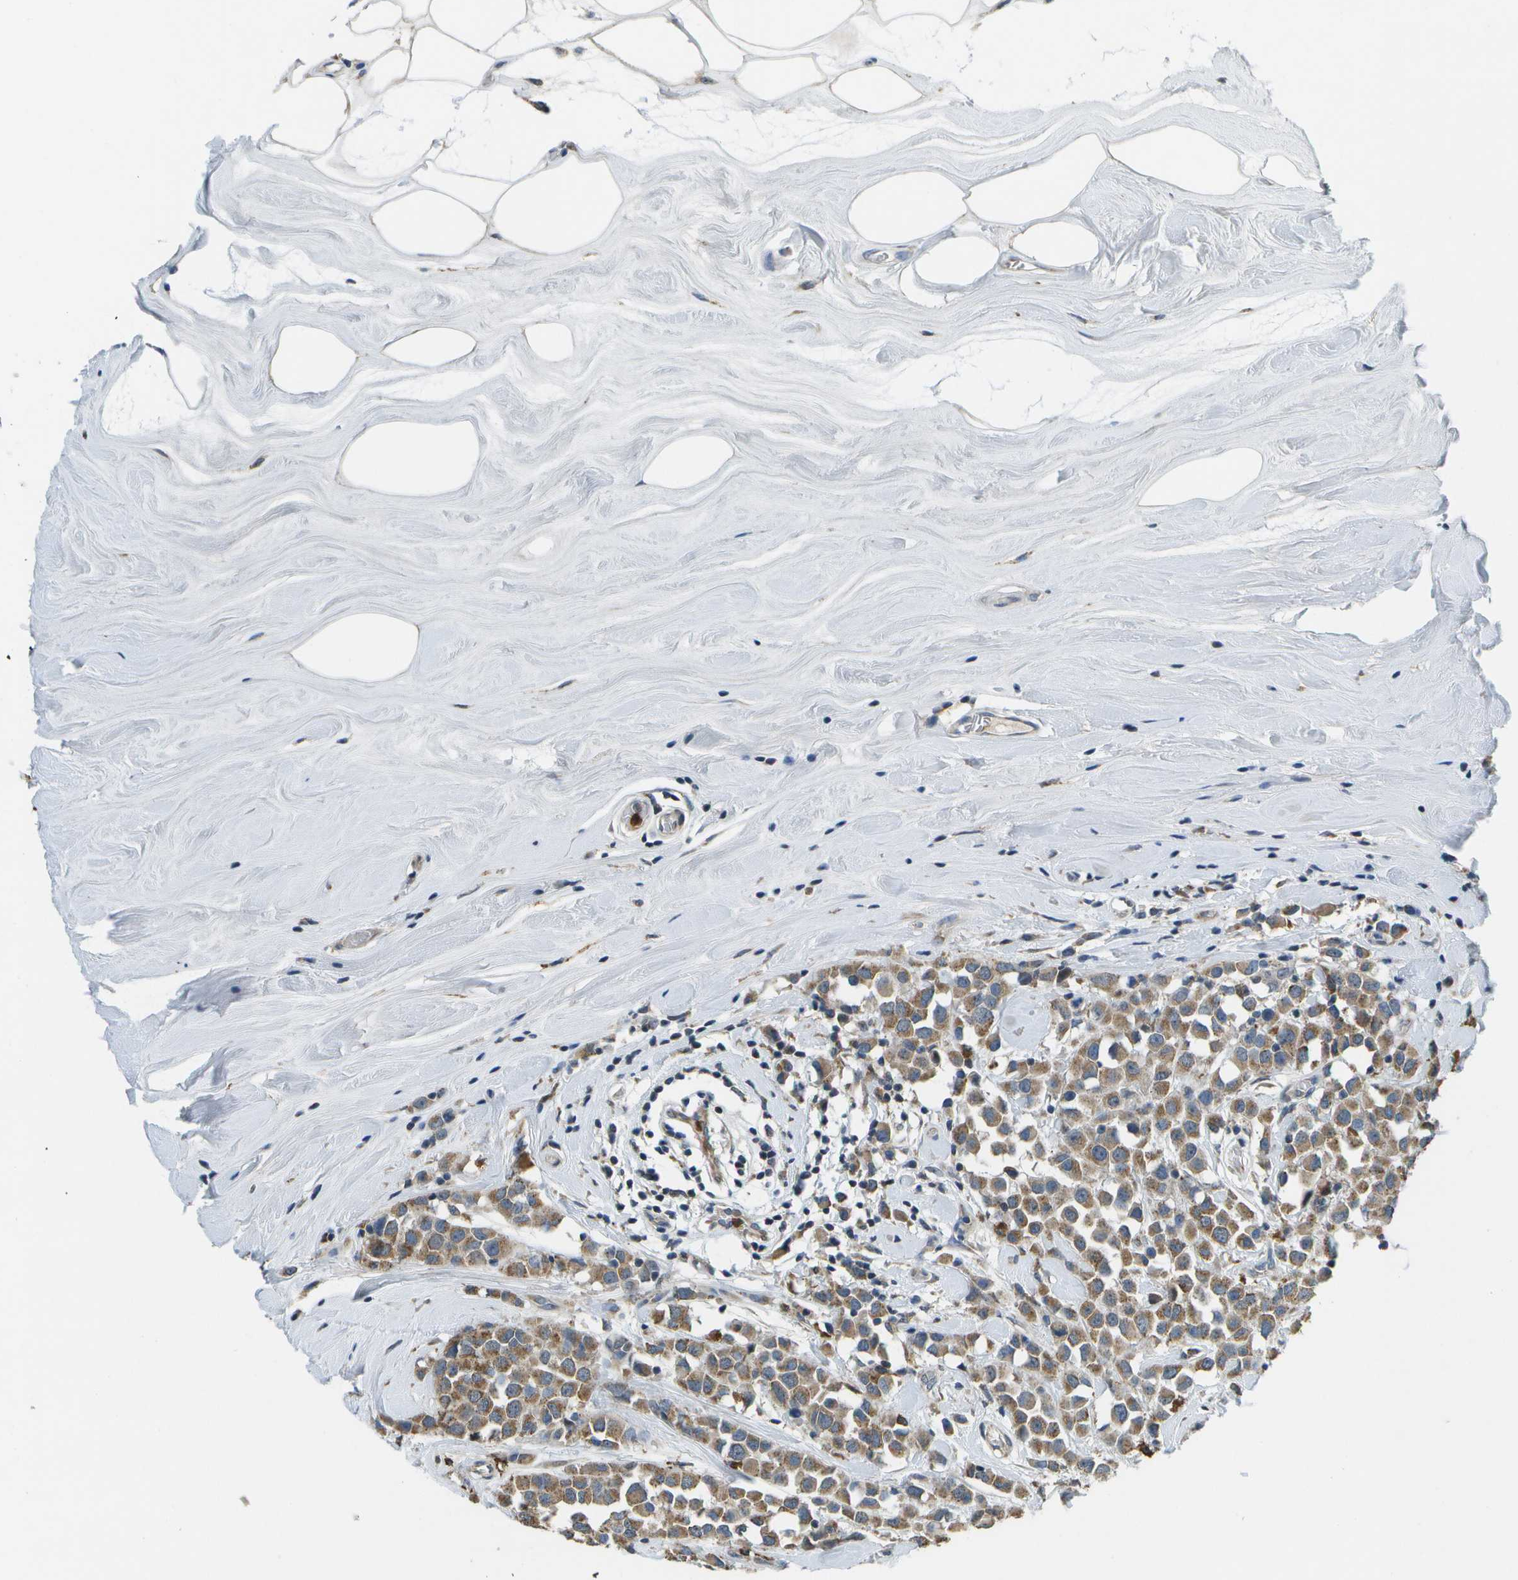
{"staining": {"intensity": "moderate", "quantity": ">75%", "location": "cytoplasmic/membranous"}, "tissue": "breast cancer", "cell_type": "Tumor cells", "image_type": "cancer", "snomed": [{"axis": "morphology", "description": "Duct carcinoma"}, {"axis": "topography", "description": "Breast"}], "caption": "Tumor cells demonstrate moderate cytoplasmic/membranous staining in about >75% of cells in breast cancer (intraductal carcinoma).", "gene": "GALNT15", "patient": {"sex": "female", "age": 61}}